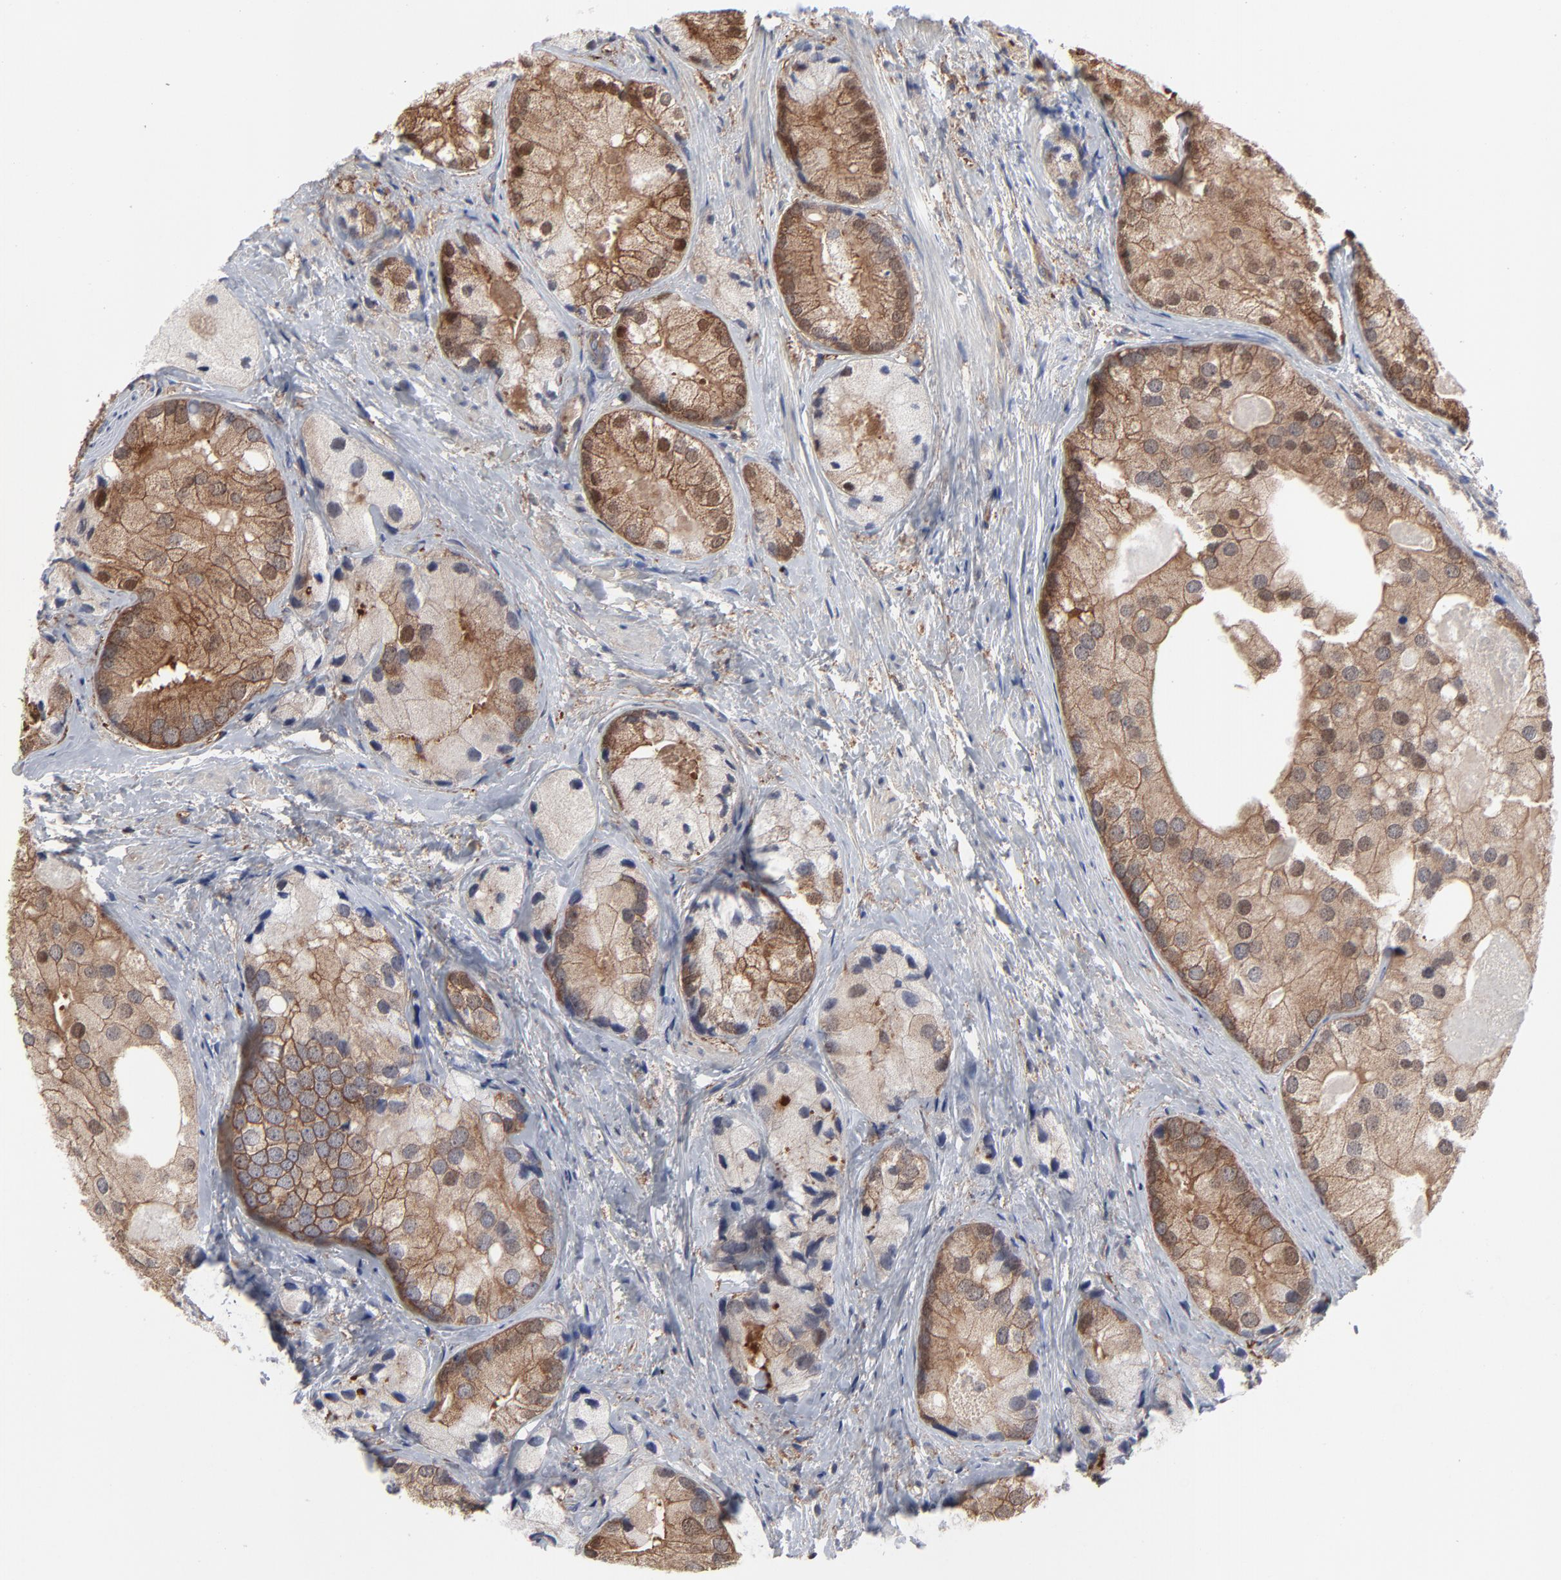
{"staining": {"intensity": "moderate", "quantity": ">75%", "location": "cytoplasmic/membranous"}, "tissue": "prostate cancer", "cell_type": "Tumor cells", "image_type": "cancer", "snomed": [{"axis": "morphology", "description": "Adenocarcinoma, Low grade"}, {"axis": "topography", "description": "Prostate"}], "caption": "Protein expression by immunohistochemistry displays moderate cytoplasmic/membranous staining in approximately >75% of tumor cells in prostate adenocarcinoma (low-grade).", "gene": "MAP2K1", "patient": {"sex": "male", "age": 69}}